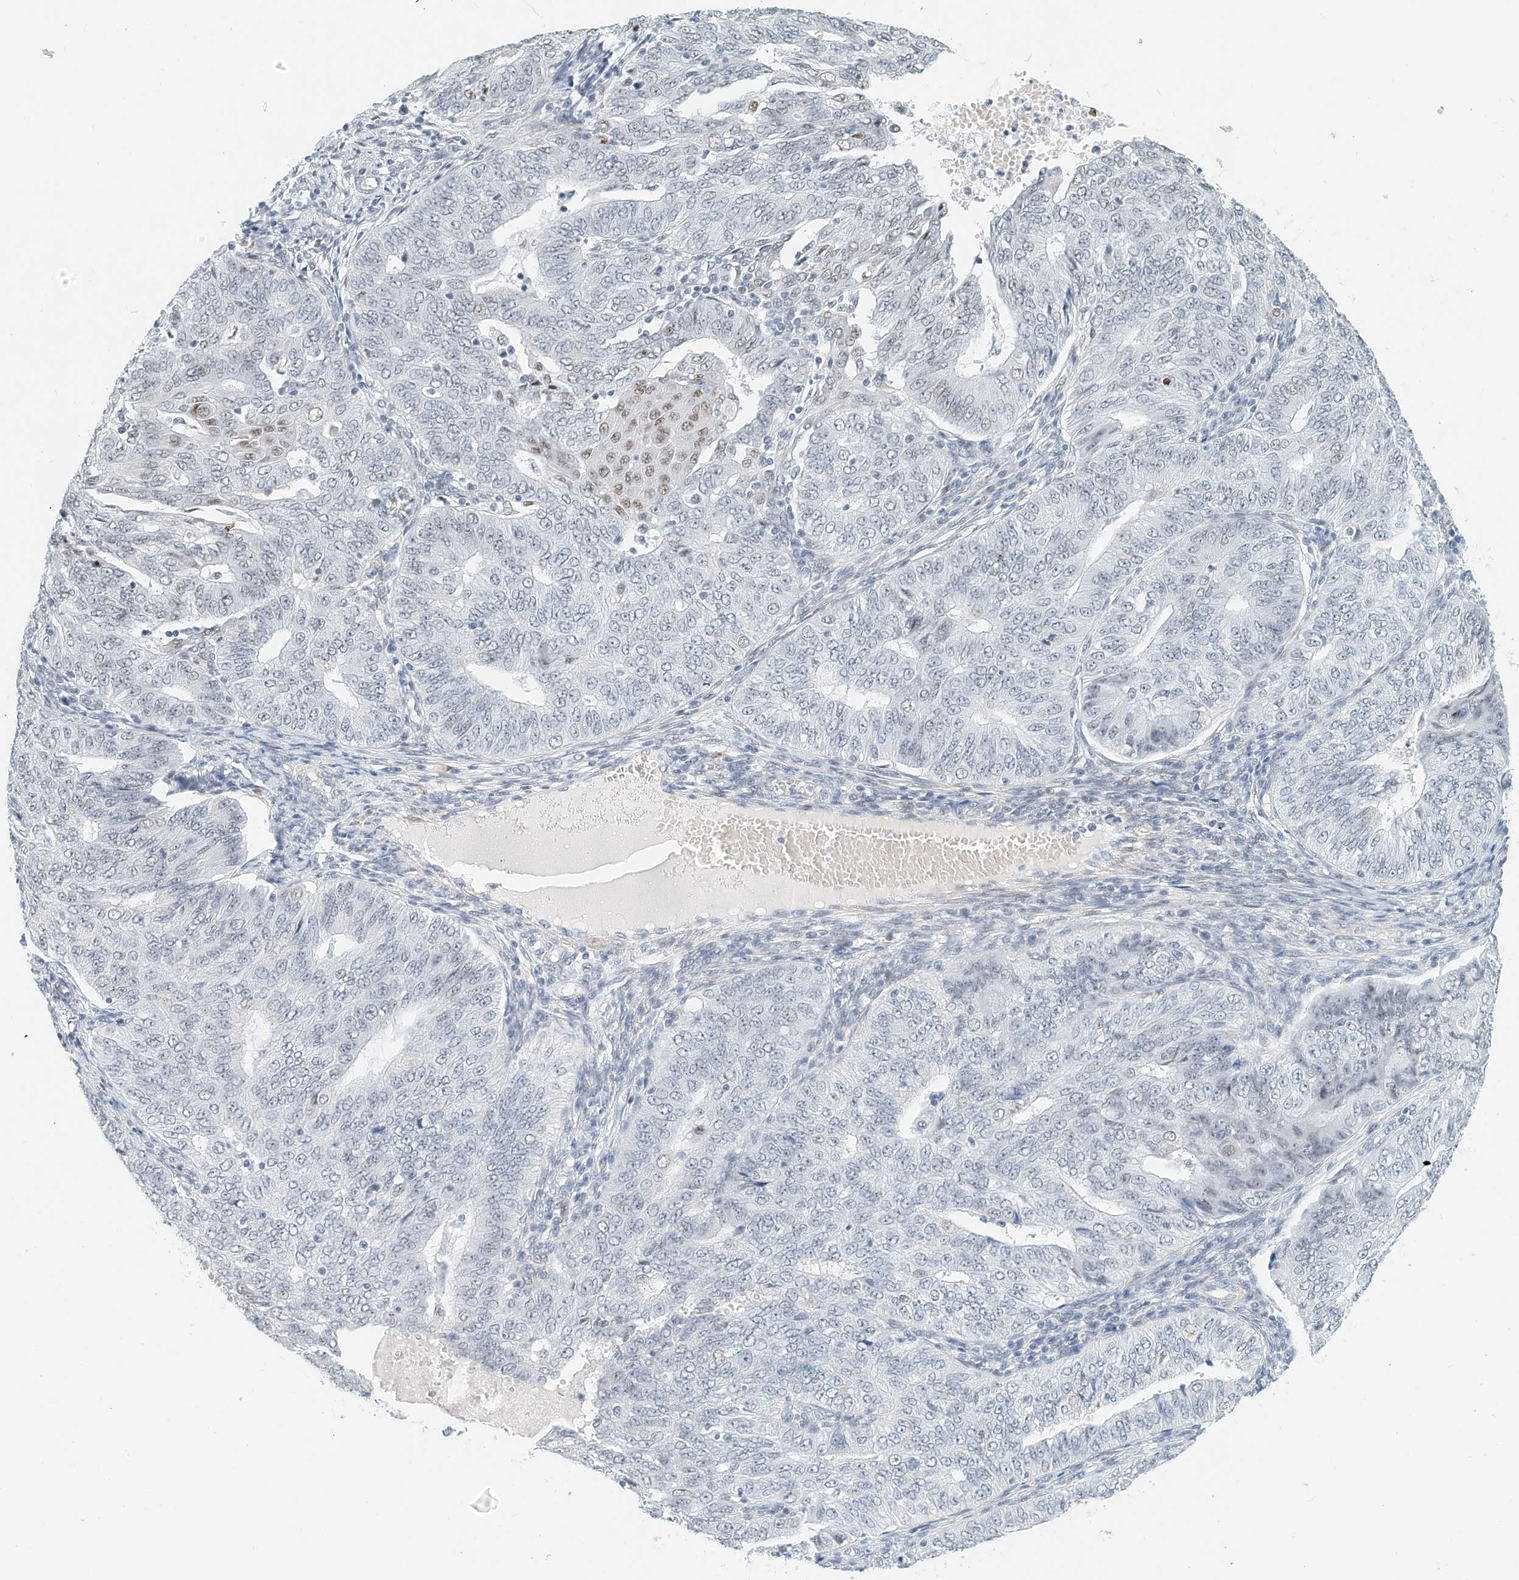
{"staining": {"intensity": "negative", "quantity": "none", "location": "none"}, "tissue": "endometrial cancer", "cell_type": "Tumor cells", "image_type": "cancer", "snomed": [{"axis": "morphology", "description": "Adenocarcinoma, NOS"}, {"axis": "topography", "description": "Endometrium"}], "caption": "A micrograph of endometrial cancer stained for a protein demonstrates no brown staining in tumor cells.", "gene": "ARHGAP28", "patient": {"sex": "female", "age": 32}}